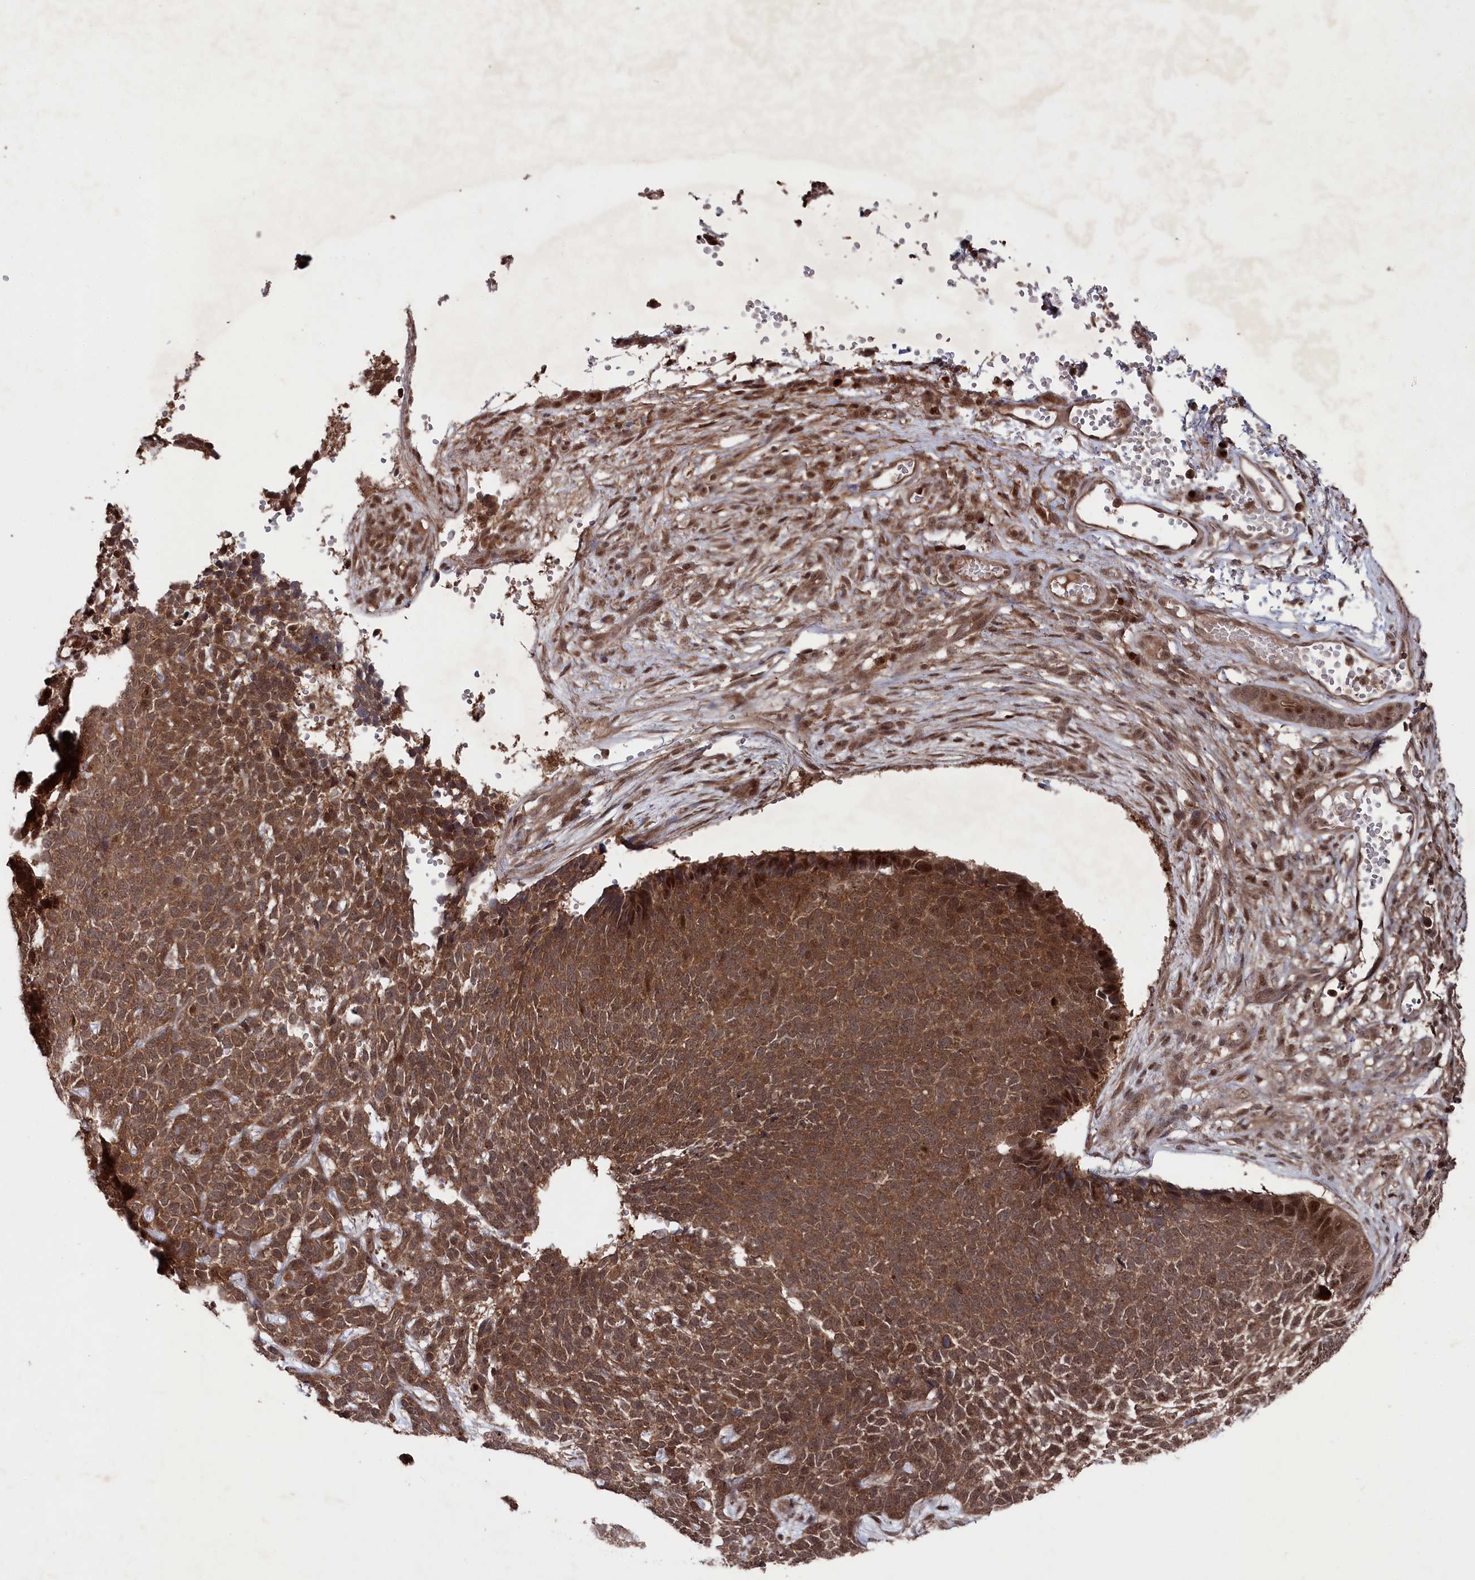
{"staining": {"intensity": "strong", "quantity": ">75%", "location": "cytoplasmic/membranous,nuclear"}, "tissue": "skin cancer", "cell_type": "Tumor cells", "image_type": "cancer", "snomed": [{"axis": "morphology", "description": "Basal cell carcinoma"}, {"axis": "topography", "description": "Skin"}], "caption": "Protein positivity by immunohistochemistry reveals strong cytoplasmic/membranous and nuclear positivity in about >75% of tumor cells in skin cancer (basal cell carcinoma). (brown staining indicates protein expression, while blue staining denotes nuclei).", "gene": "BORCS7", "patient": {"sex": "female", "age": 84}}